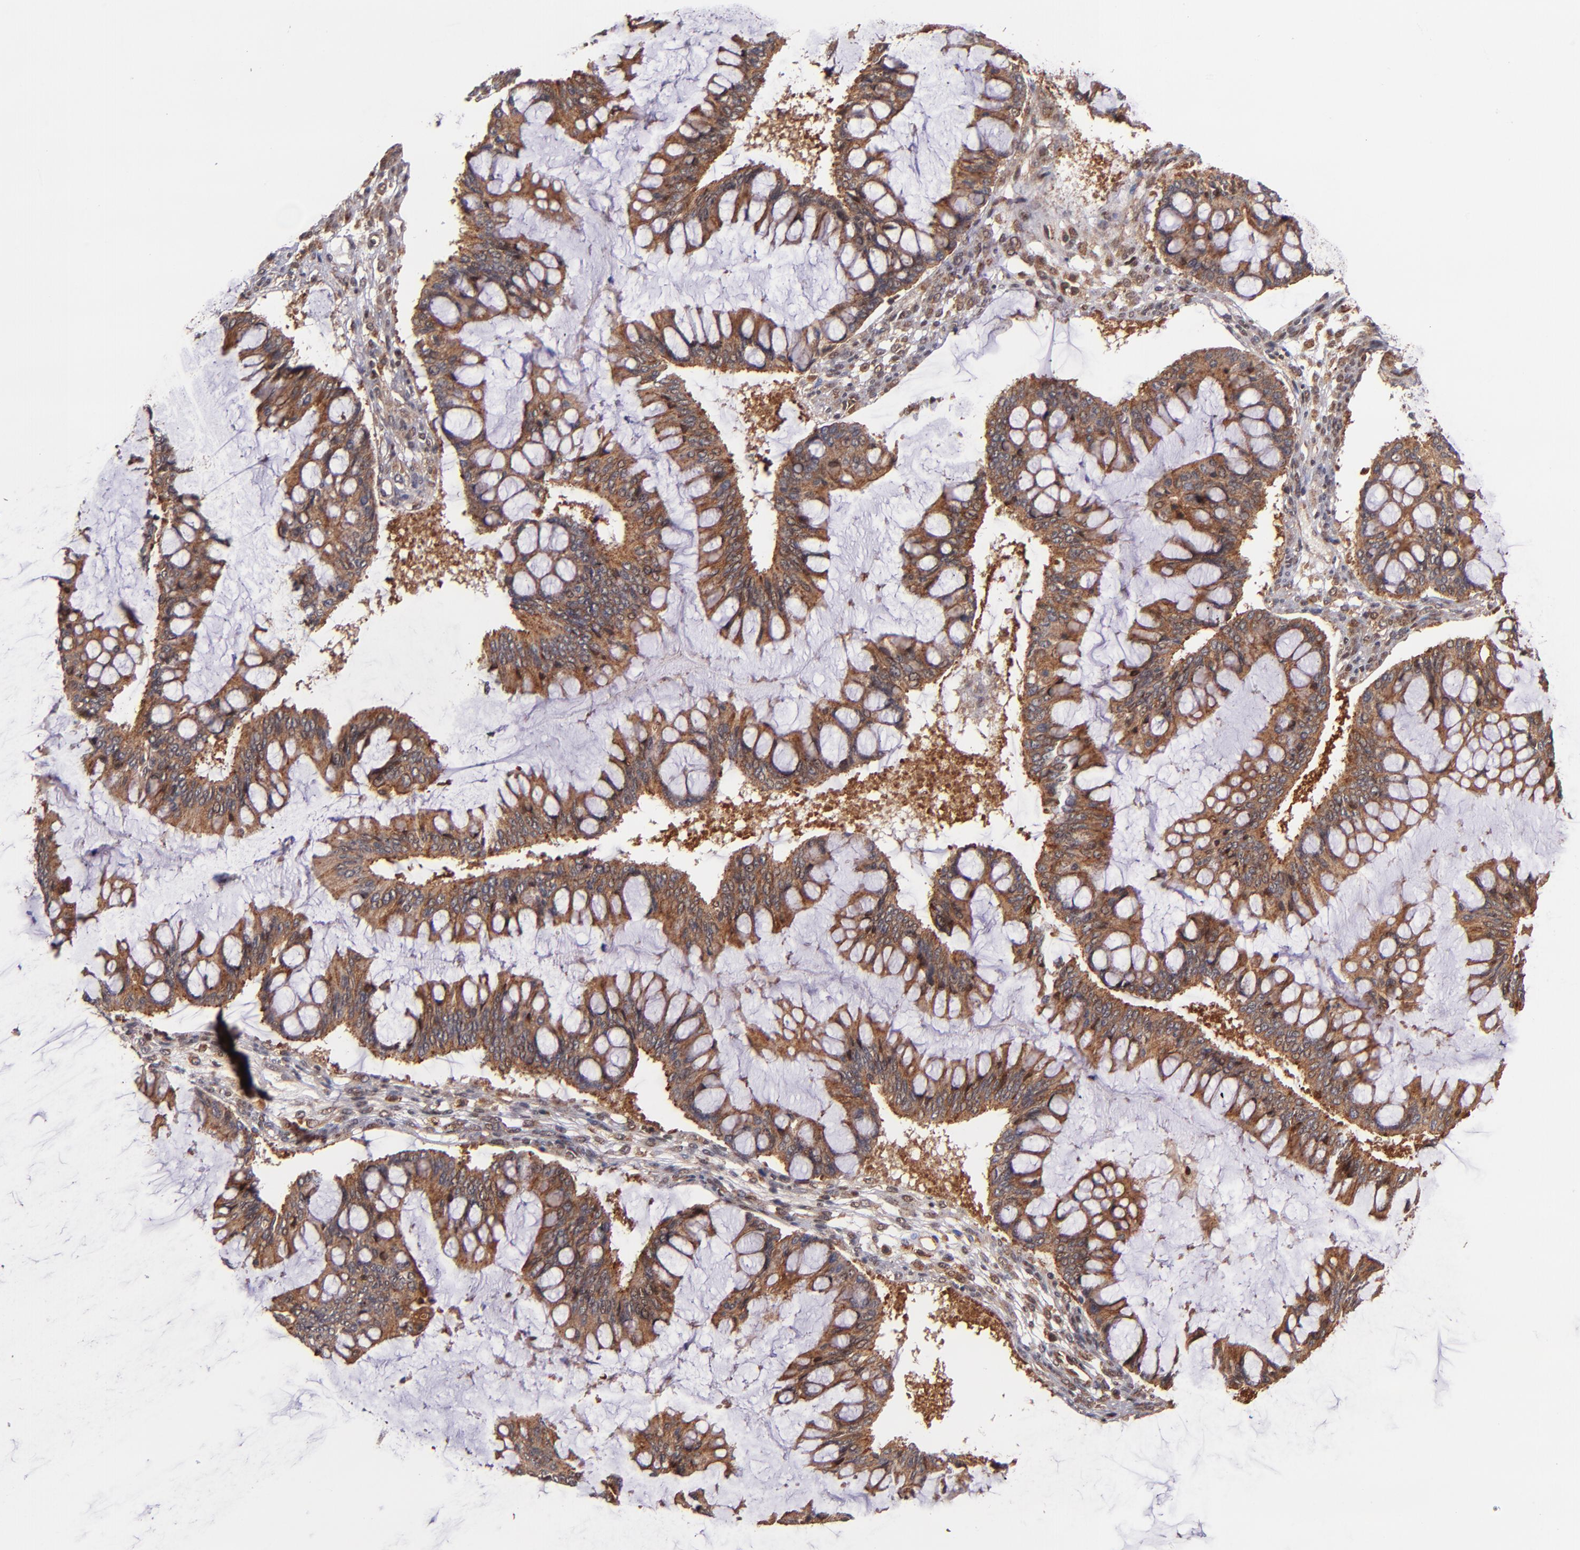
{"staining": {"intensity": "strong", "quantity": ">75%", "location": "cytoplasmic/membranous"}, "tissue": "ovarian cancer", "cell_type": "Tumor cells", "image_type": "cancer", "snomed": [{"axis": "morphology", "description": "Cystadenocarcinoma, mucinous, NOS"}, {"axis": "topography", "description": "Ovary"}], "caption": "DAB immunohistochemical staining of ovarian cancer (mucinous cystadenocarcinoma) reveals strong cytoplasmic/membranous protein staining in about >75% of tumor cells.", "gene": "STX8", "patient": {"sex": "female", "age": 73}}